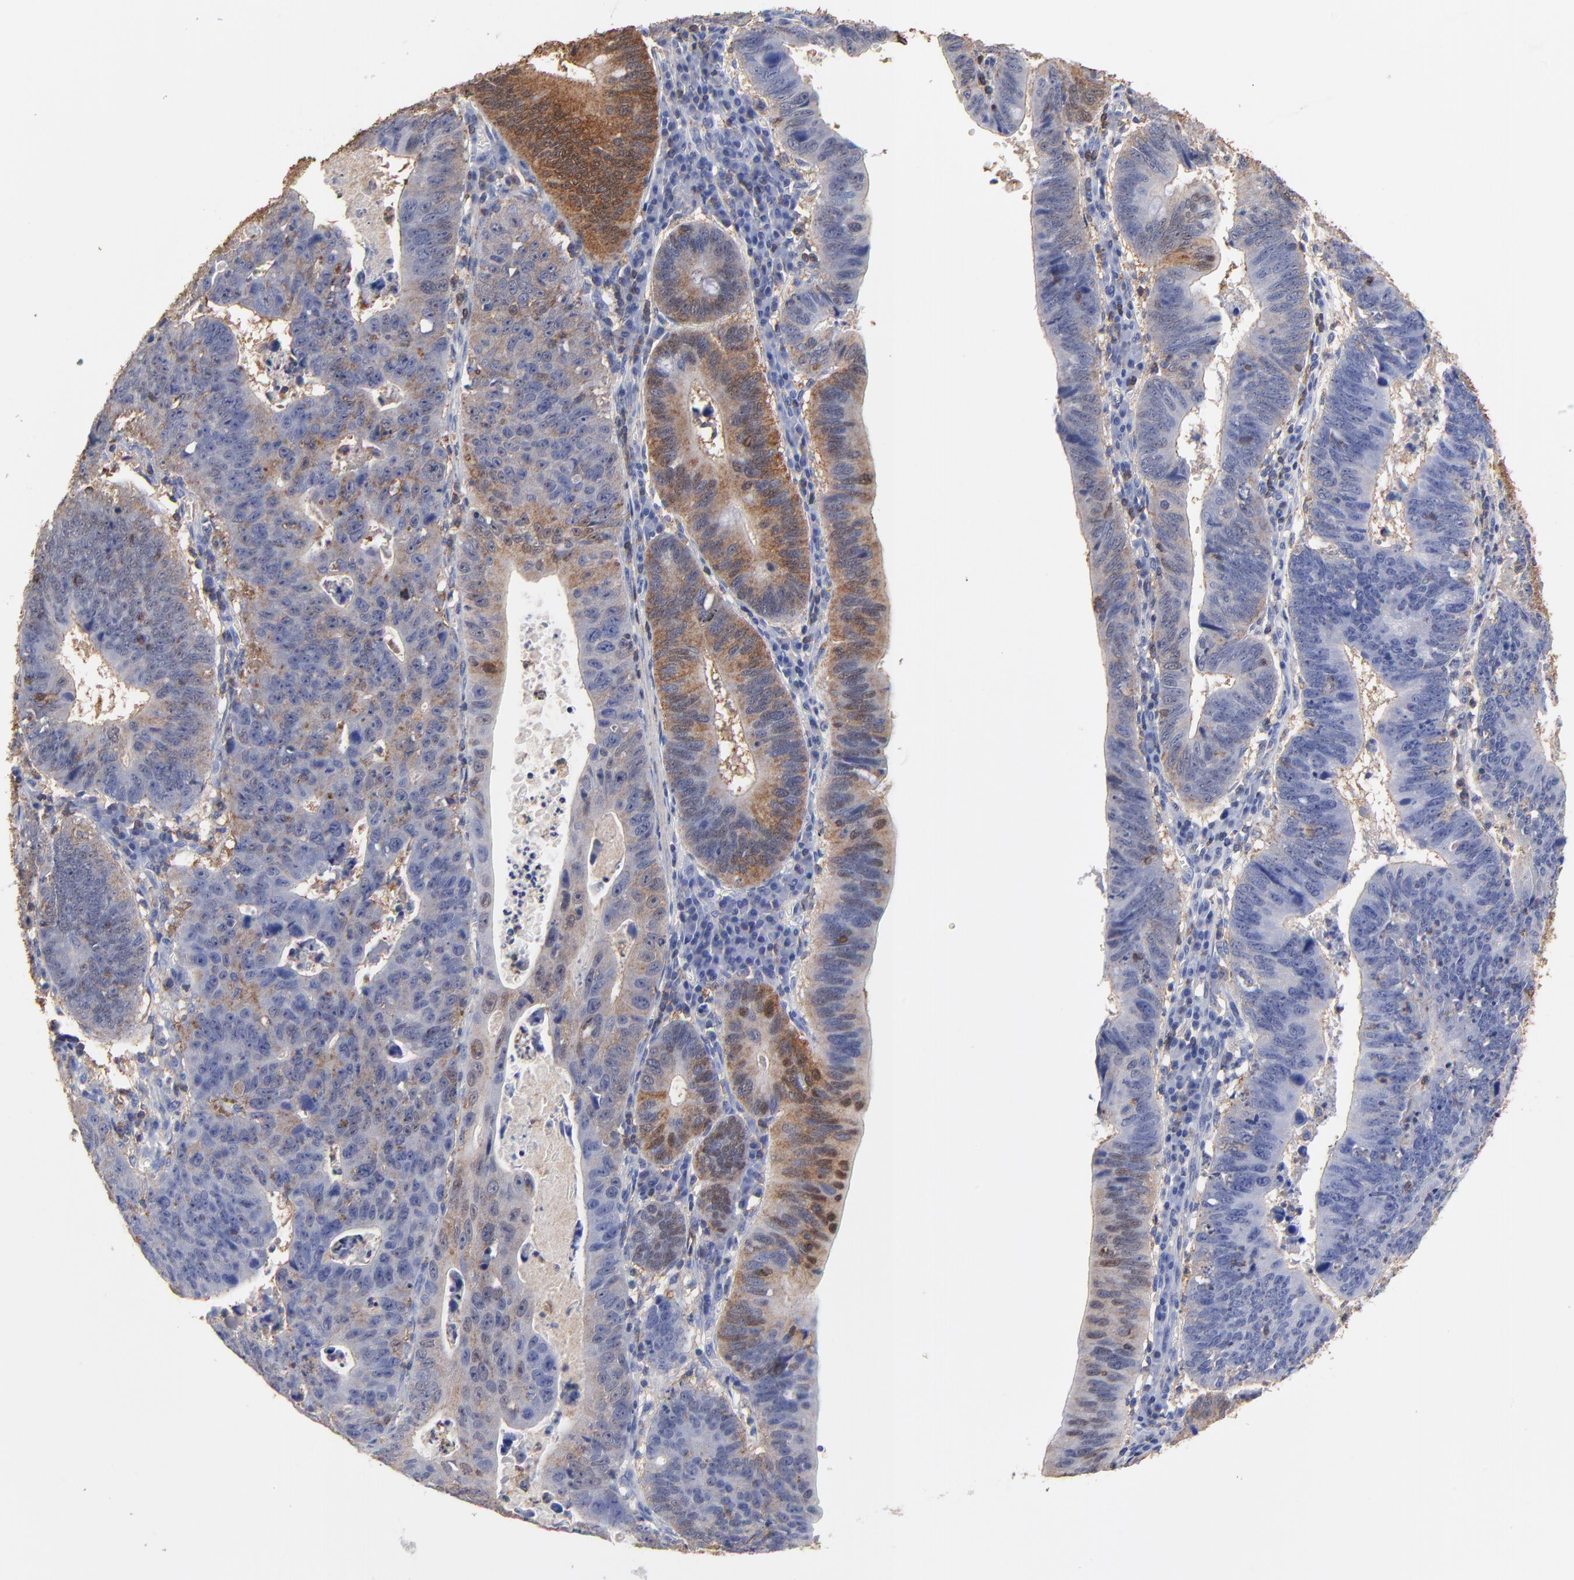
{"staining": {"intensity": "moderate", "quantity": ">75%", "location": "cytoplasmic/membranous"}, "tissue": "stomach cancer", "cell_type": "Tumor cells", "image_type": "cancer", "snomed": [{"axis": "morphology", "description": "Adenocarcinoma, NOS"}, {"axis": "topography", "description": "Stomach"}], "caption": "Immunohistochemical staining of human adenocarcinoma (stomach) shows moderate cytoplasmic/membranous protein positivity in approximately >75% of tumor cells.", "gene": "ASL", "patient": {"sex": "male", "age": 59}}